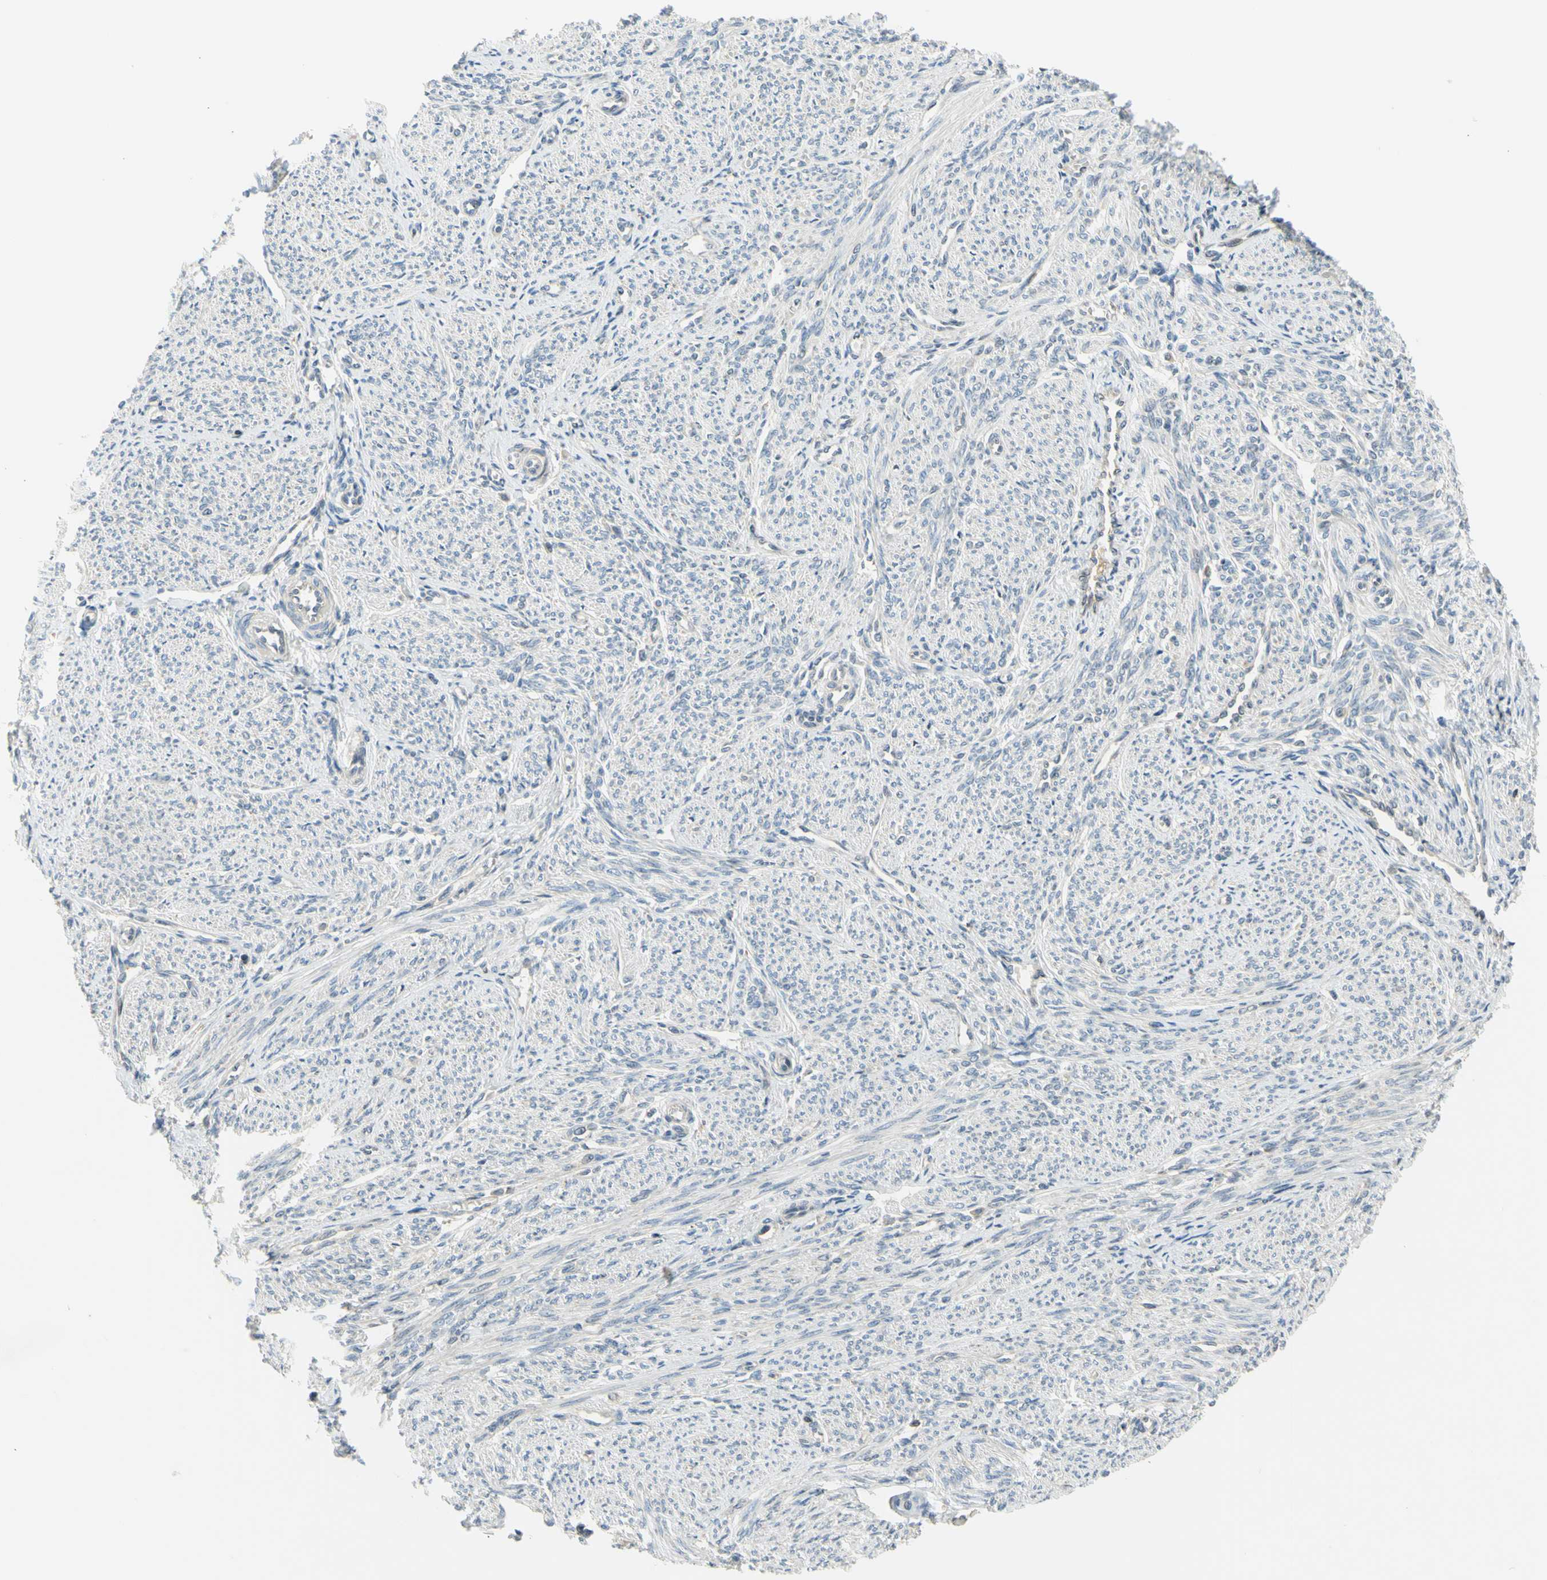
{"staining": {"intensity": "weak", "quantity": "<25%", "location": "cytoplasmic/membranous"}, "tissue": "smooth muscle", "cell_type": "Smooth muscle cells", "image_type": "normal", "snomed": [{"axis": "morphology", "description": "Normal tissue, NOS"}, {"axis": "topography", "description": "Smooth muscle"}], "caption": "High magnification brightfield microscopy of normal smooth muscle stained with DAB (brown) and counterstained with hematoxylin (blue): smooth muscle cells show no significant staining. (IHC, brightfield microscopy, high magnification).", "gene": "NPHP3", "patient": {"sex": "female", "age": 65}}